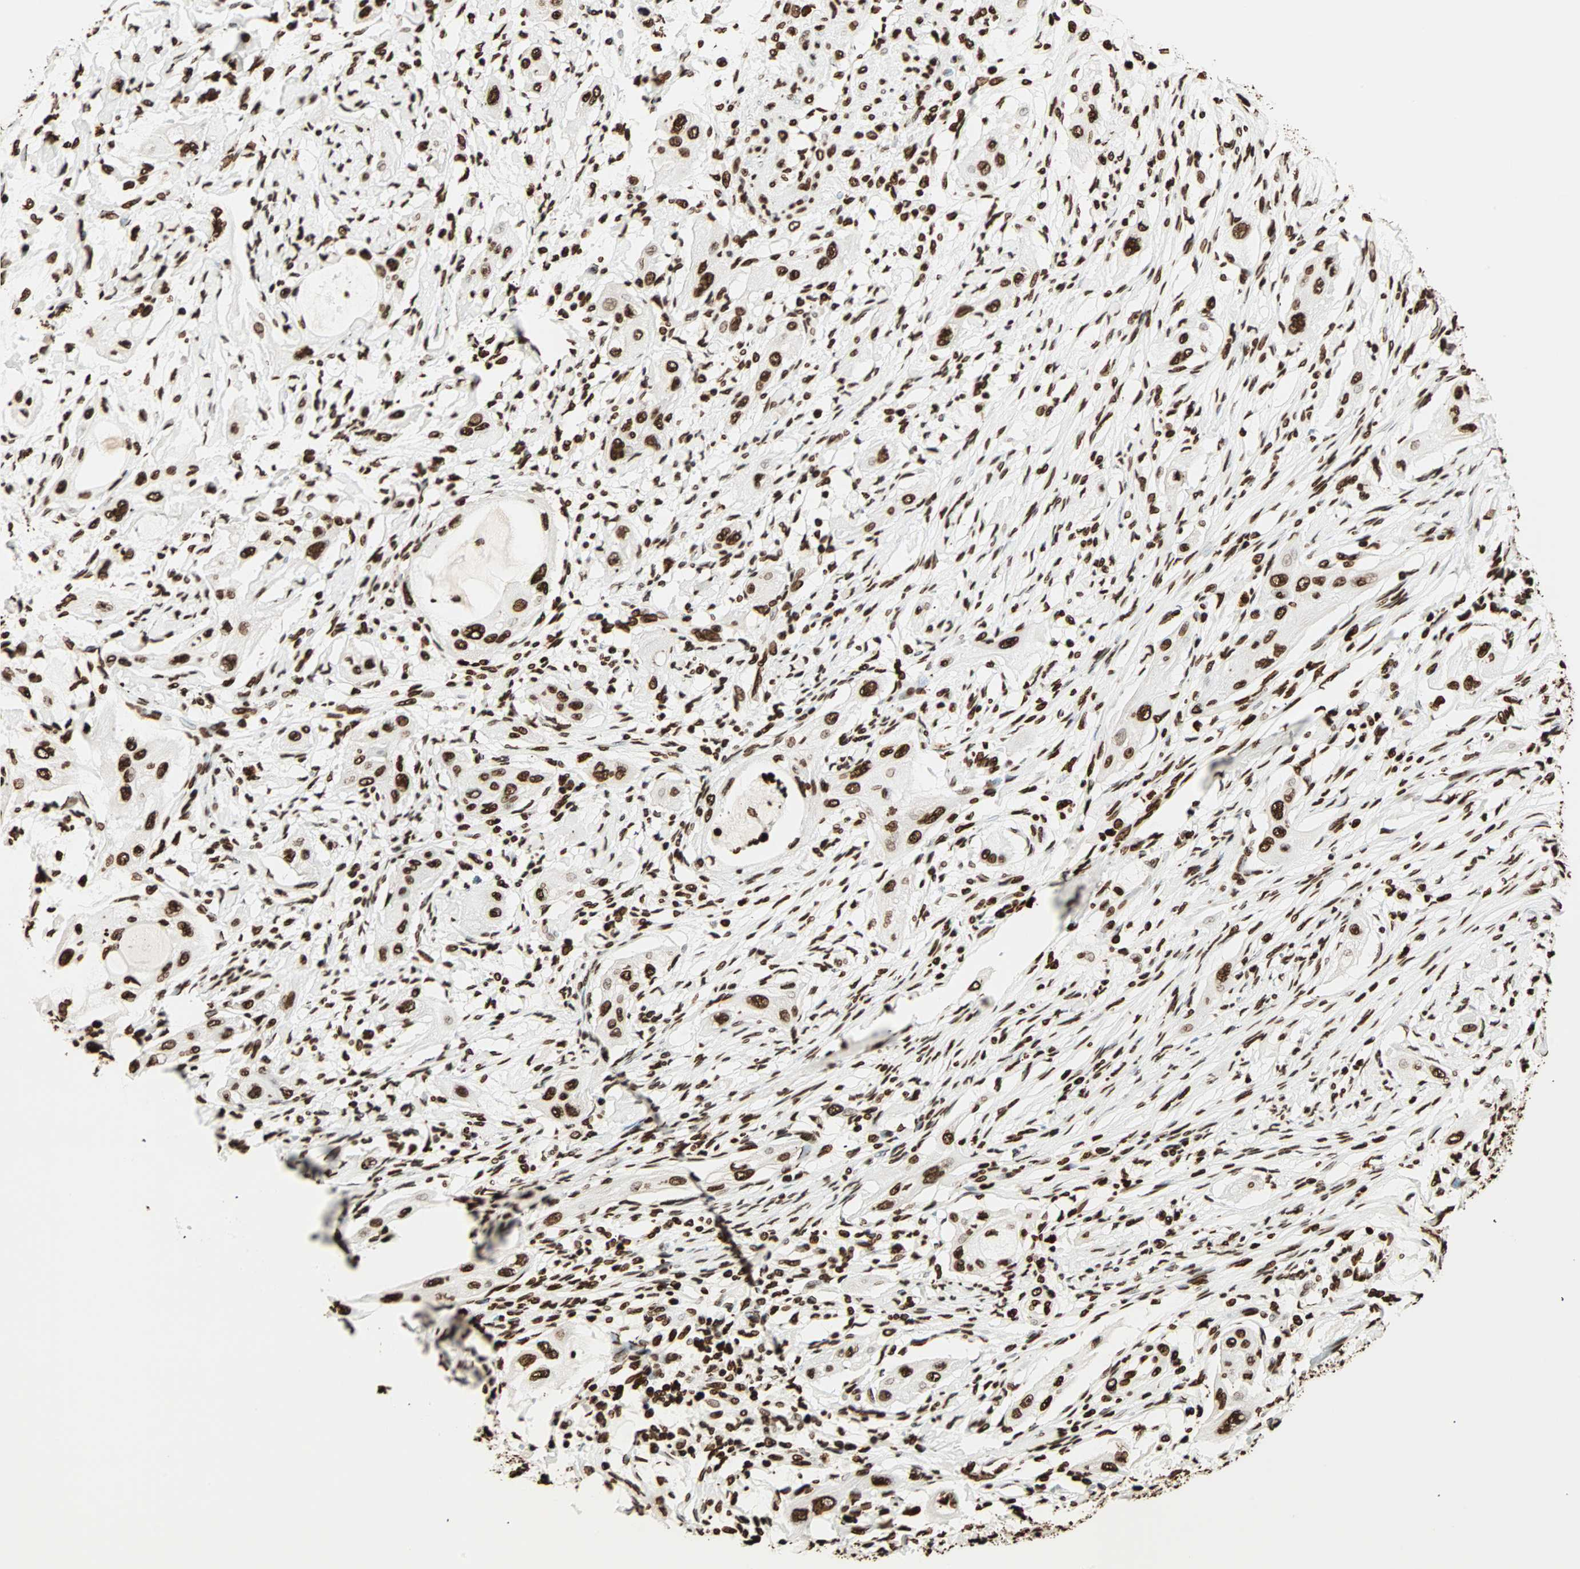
{"staining": {"intensity": "strong", "quantity": ">75%", "location": "nuclear"}, "tissue": "lung cancer", "cell_type": "Tumor cells", "image_type": "cancer", "snomed": [{"axis": "morphology", "description": "Squamous cell carcinoma, NOS"}, {"axis": "topography", "description": "Lung"}], "caption": "Brown immunohistochemical staining in lung cancer exhibits strong nuclear positivity in about >75% of tumor cells. (DAB (3,3'-diaminobenzidine) = brown stain, brightfield microscopy at high magnification).", "gene": "GLI2", "patient": {"sex": "female", "age": 47}}